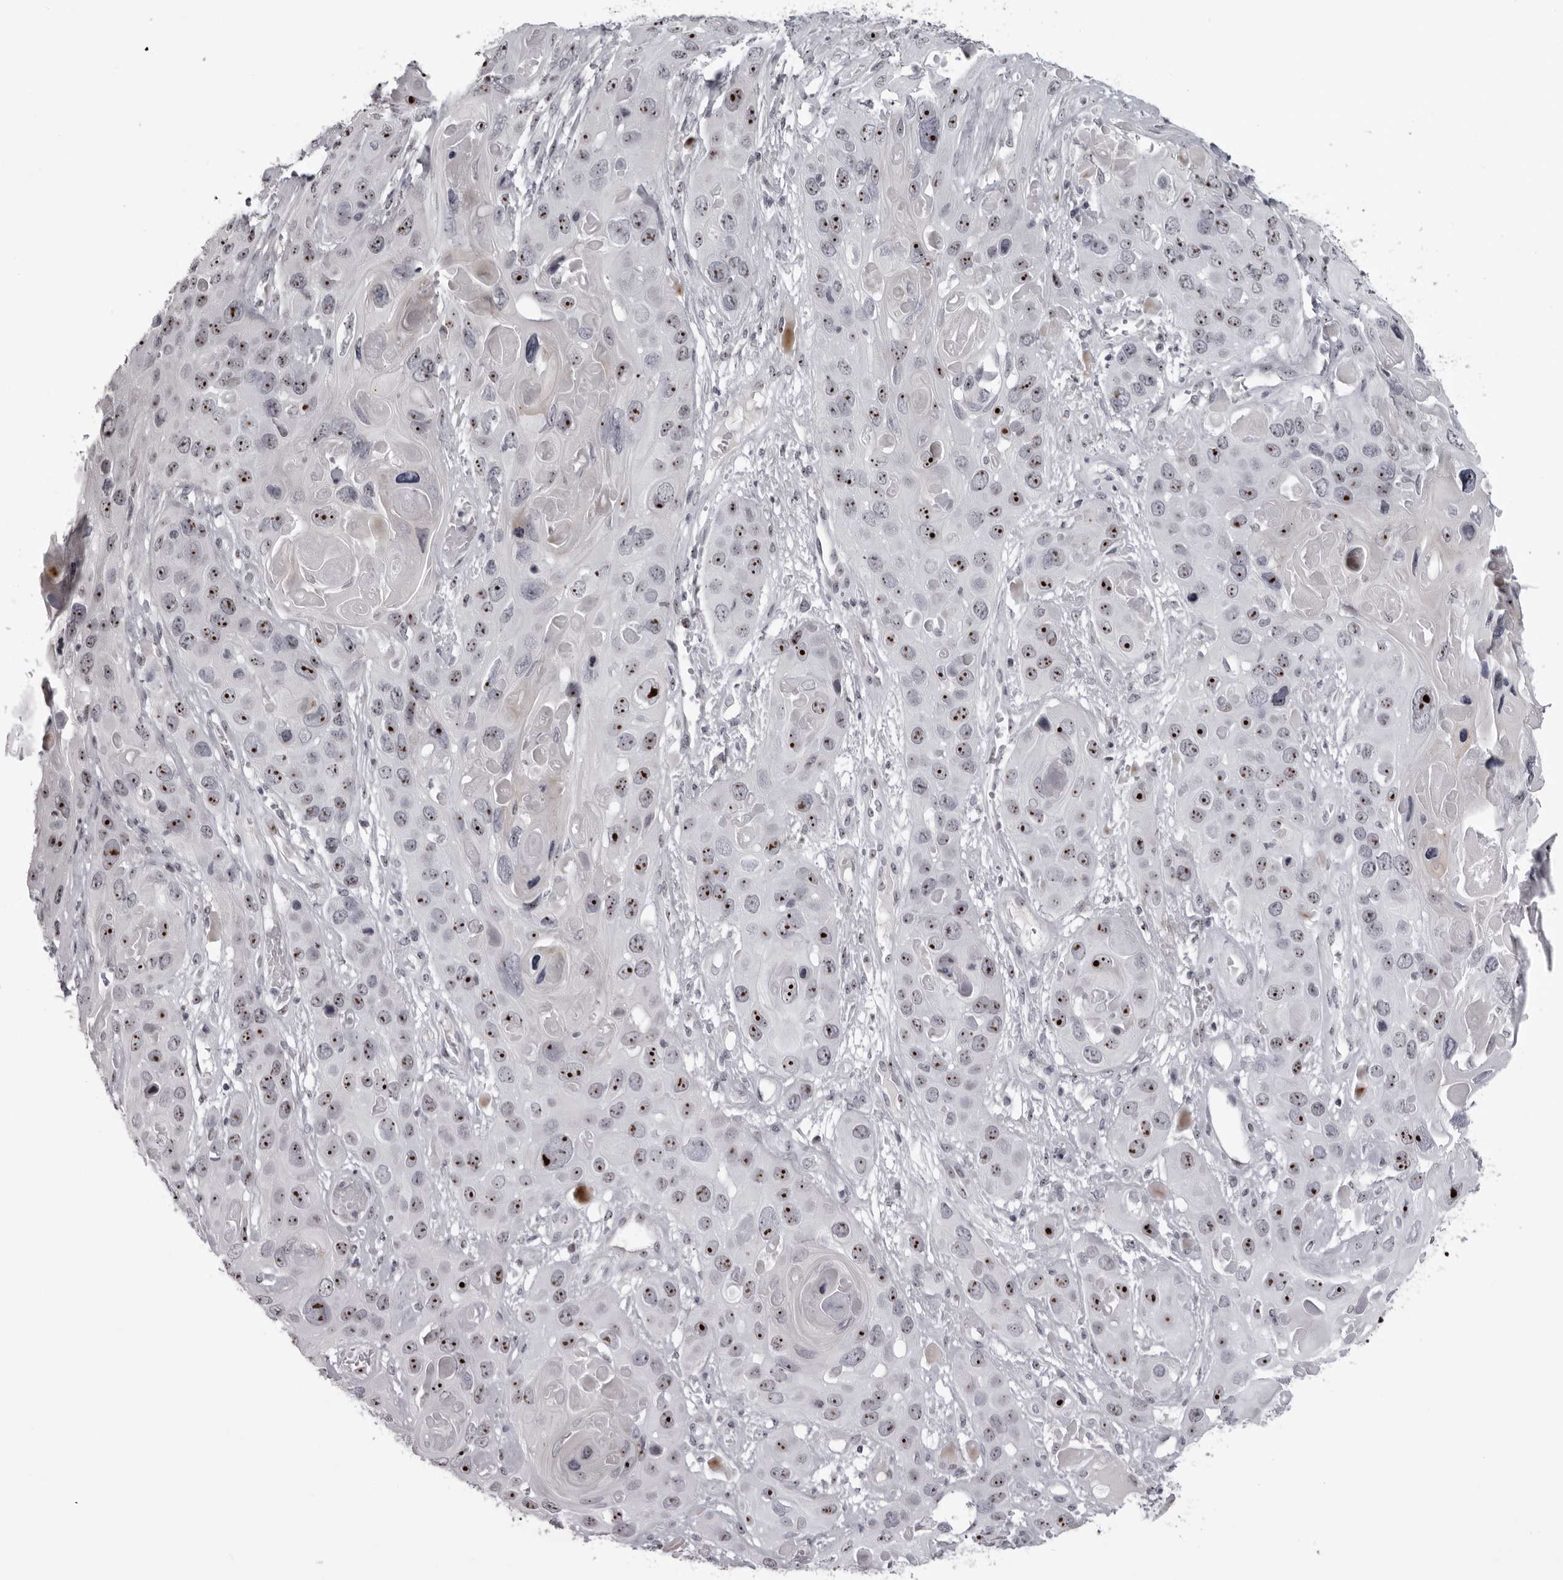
{"staining": {"intensity": "strong", "quantity": ">75%", "location": "nuclear"}, "tissue": "skin cancer", "cell_type": "Tumor cells", "image_type": "cancer", "snomed": [{"axis": "morphology", "description": "Squamous cell carcinoma, NOS"}, {"axis": "topography", "description": "Skin"}], "caption": "IHC histopathology image of neoplastic tissue: skin squamous cell carcinoma stained using immunohistochemistry (IHC) exhibits high levels of strong protein expression localized specifically in the nuclear of tumor cells, appearing as a nuclear brown color.", "gene": "HELZ", "patient": {"sex": "male", "age": 55}}